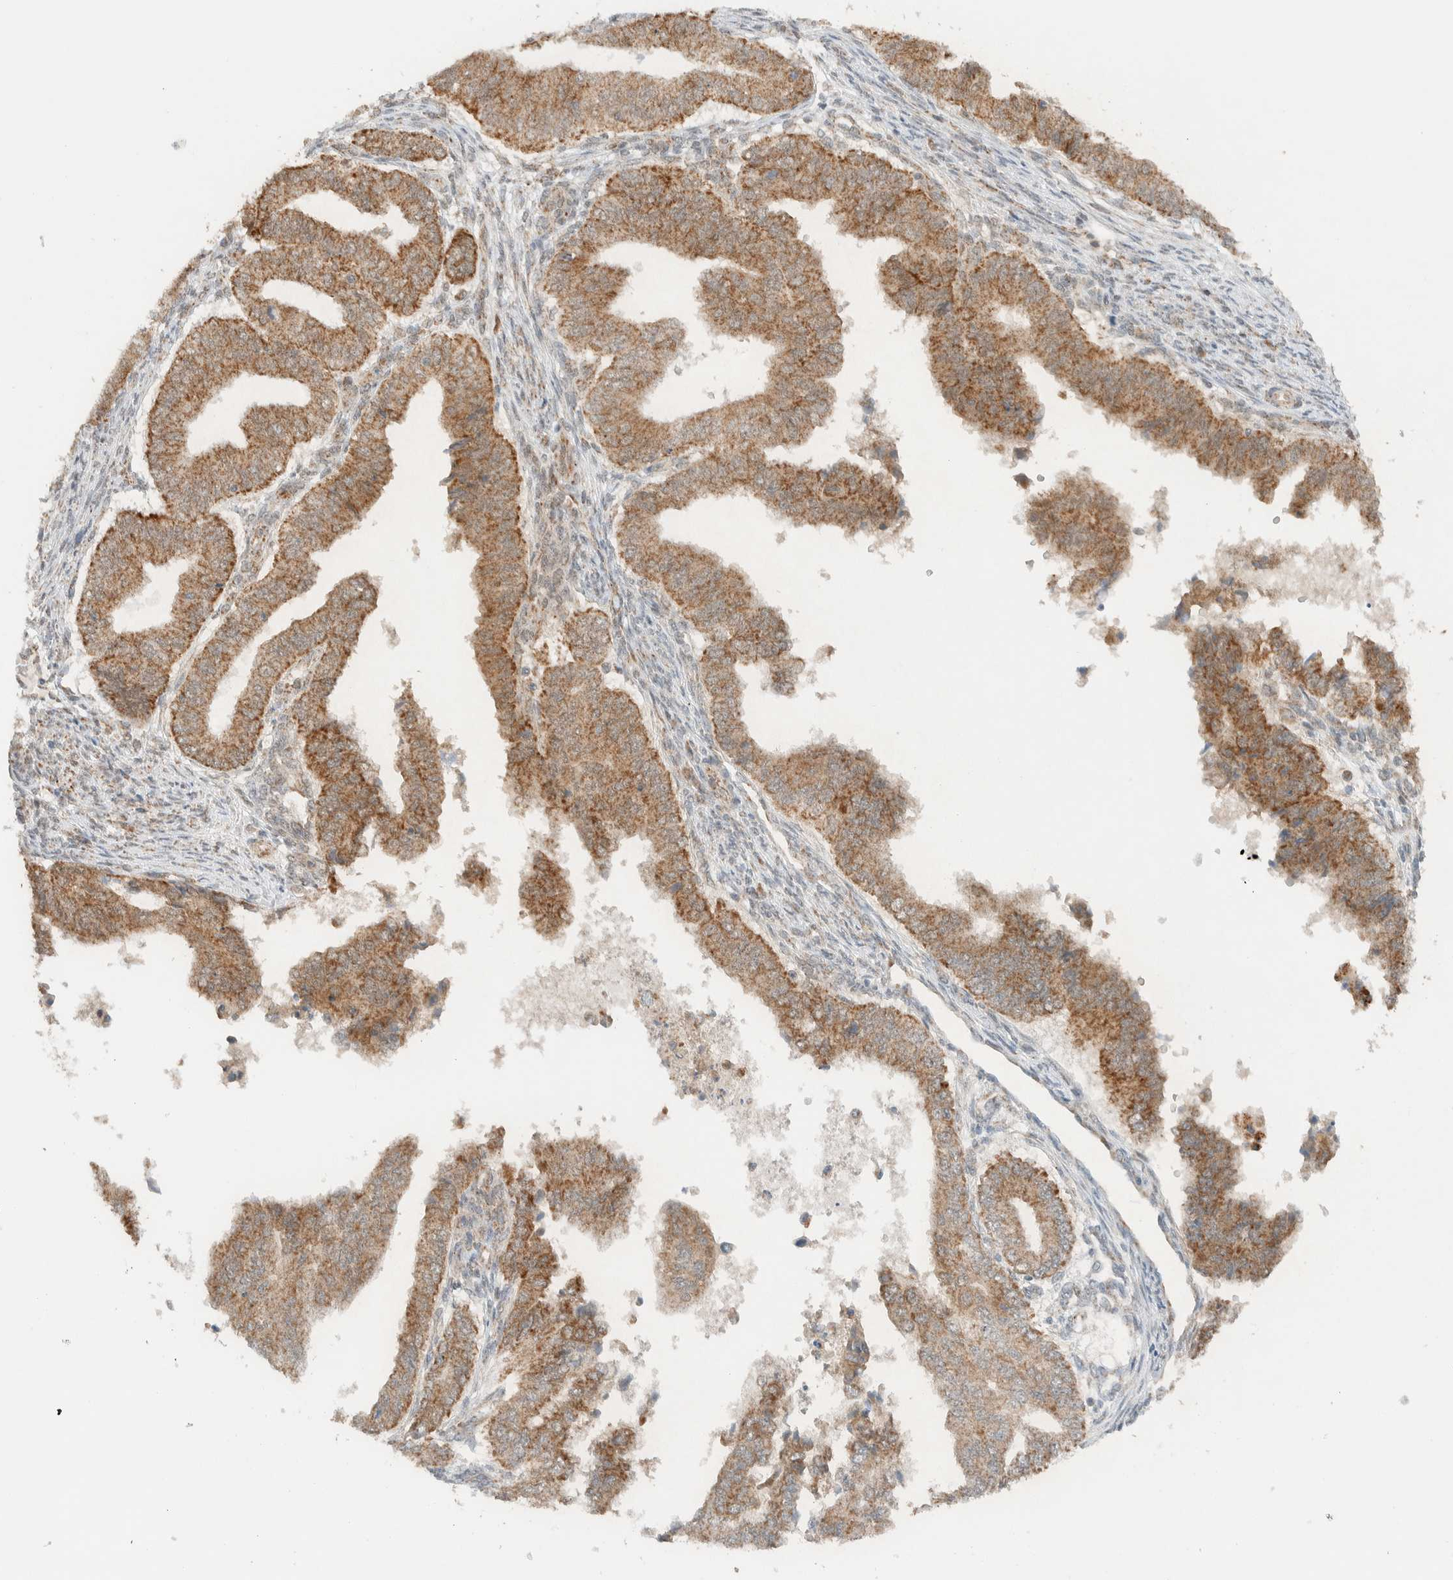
{"staining": {"intensity": "moderate", "quantity": ">75%", "location": "cytoplasmic/membranous"}, "tissue": "endometrial cancer", "cell_type": "Tumor cells", "image_type": "cancer", "snomed": [{"axis": "morphology", "description": "Polyp, NOS"}, {"axis": "morphology", "description": "Adenocarcinoma, NOS"}, {"axis": "morphology", "description": "Adenoma, NOS"}, {"axis": "topography", "description": "Endometrium"}], "caption": "About >75% of tumor cells in endometrial polyp show moderate cytoplasmic/membranous protein expression as visualized by brown immunohistochemical staining.", "gene": "MRPL41", "patient": {"sex": "female", "age": 79}}